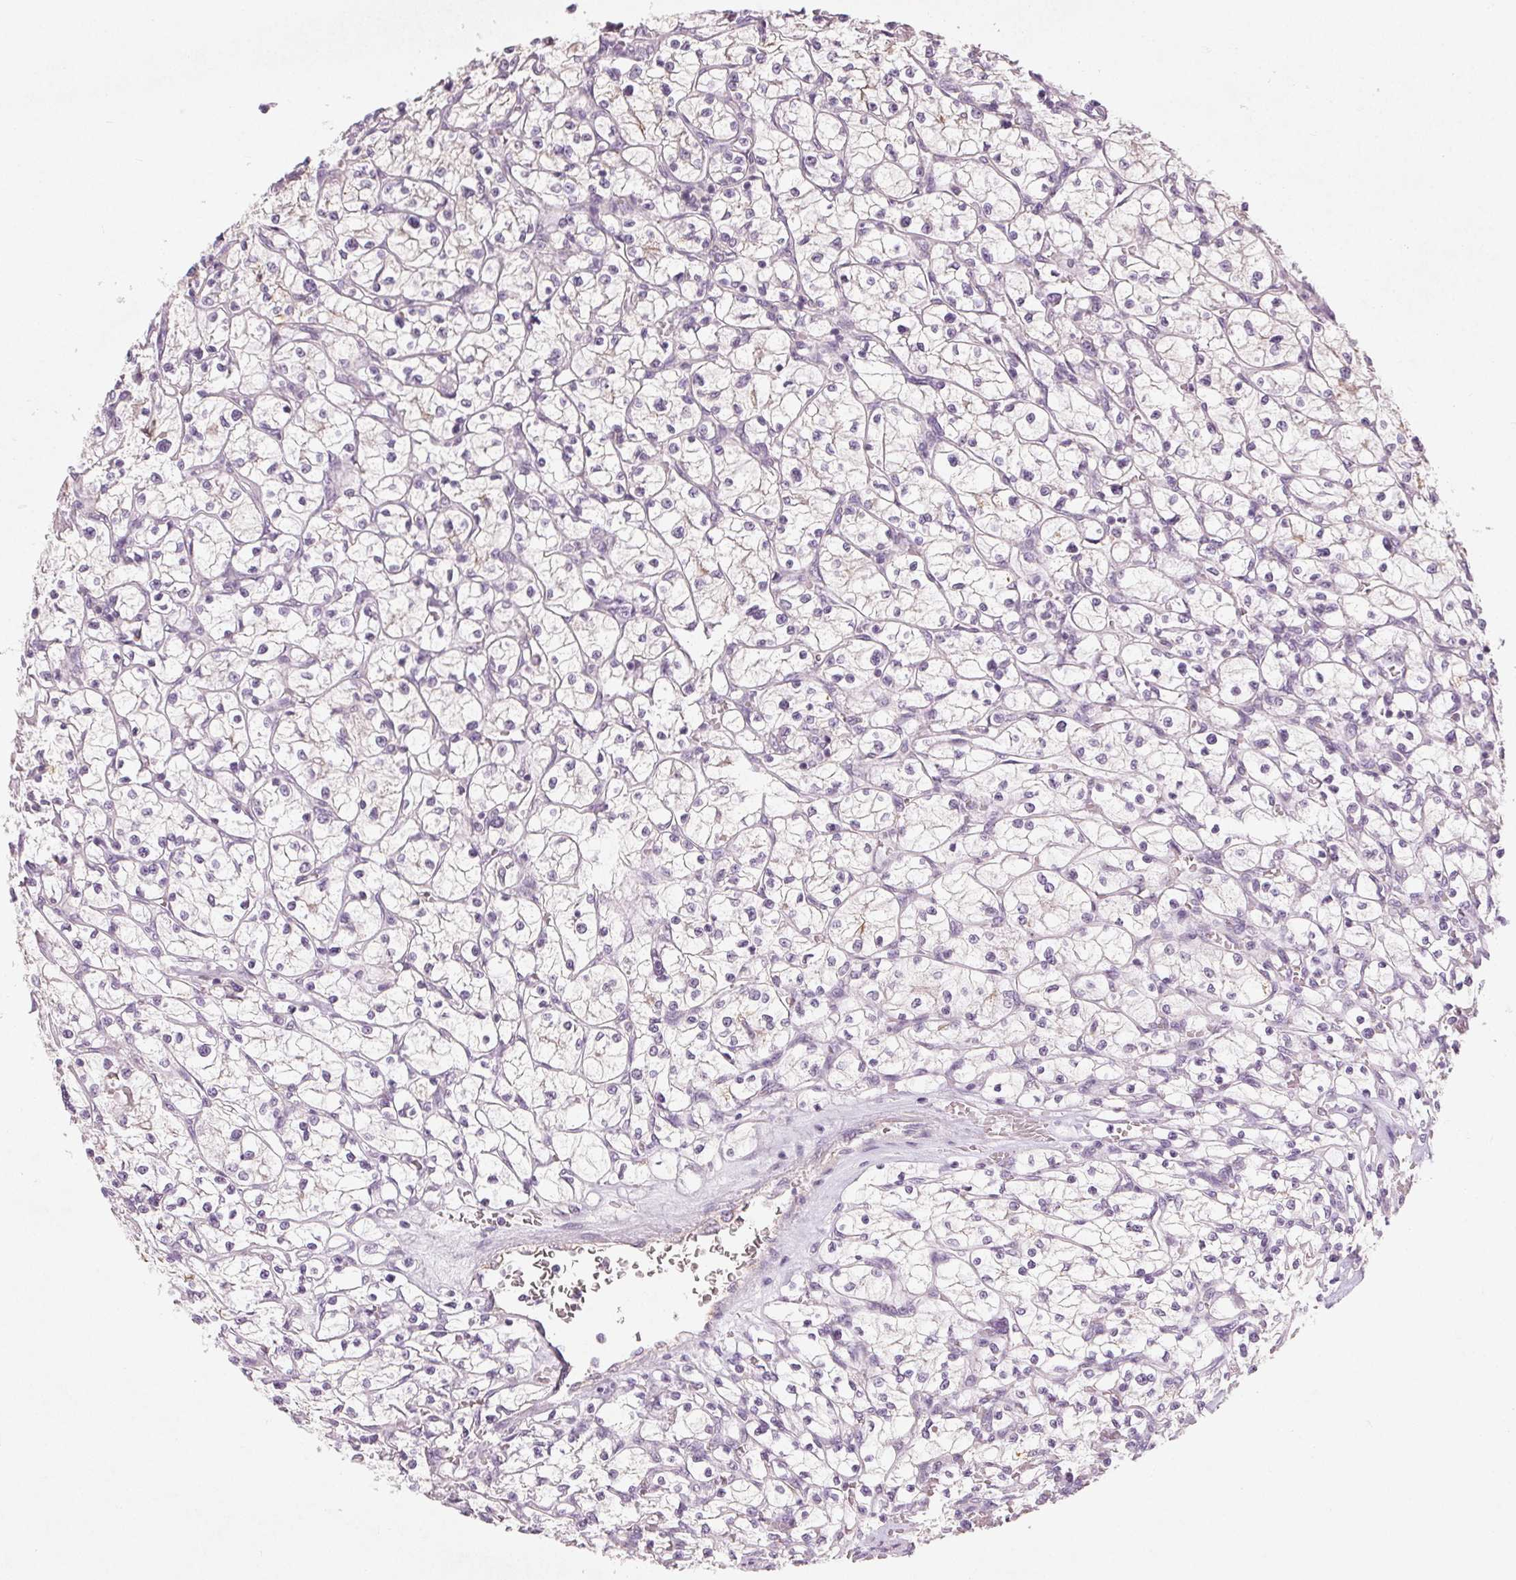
{"staining": {"intensity": "negative", "quantity": "none", "location": "none"}, "tissue": "renal cancer", "cell_type": "Tumor cells", "image_type": "cancer", "snomed": [{"axis": "morphology", "description": "Adenocarcinoma, NOS"}, {"axis": "topography", "description": "Kidney"}], "caption": "Tumor cells show no significant protein positivity in renal adenocarcinoma. (Stains: DAB (3,3'-diaminobenzidine) immunohistochemistry (IHC) with hematoxylin counter stain, Microscopy: brightfield microscopy at high magnification).", "gene": "CLTRN", "patient": {"sex": "female", "age": 64}}